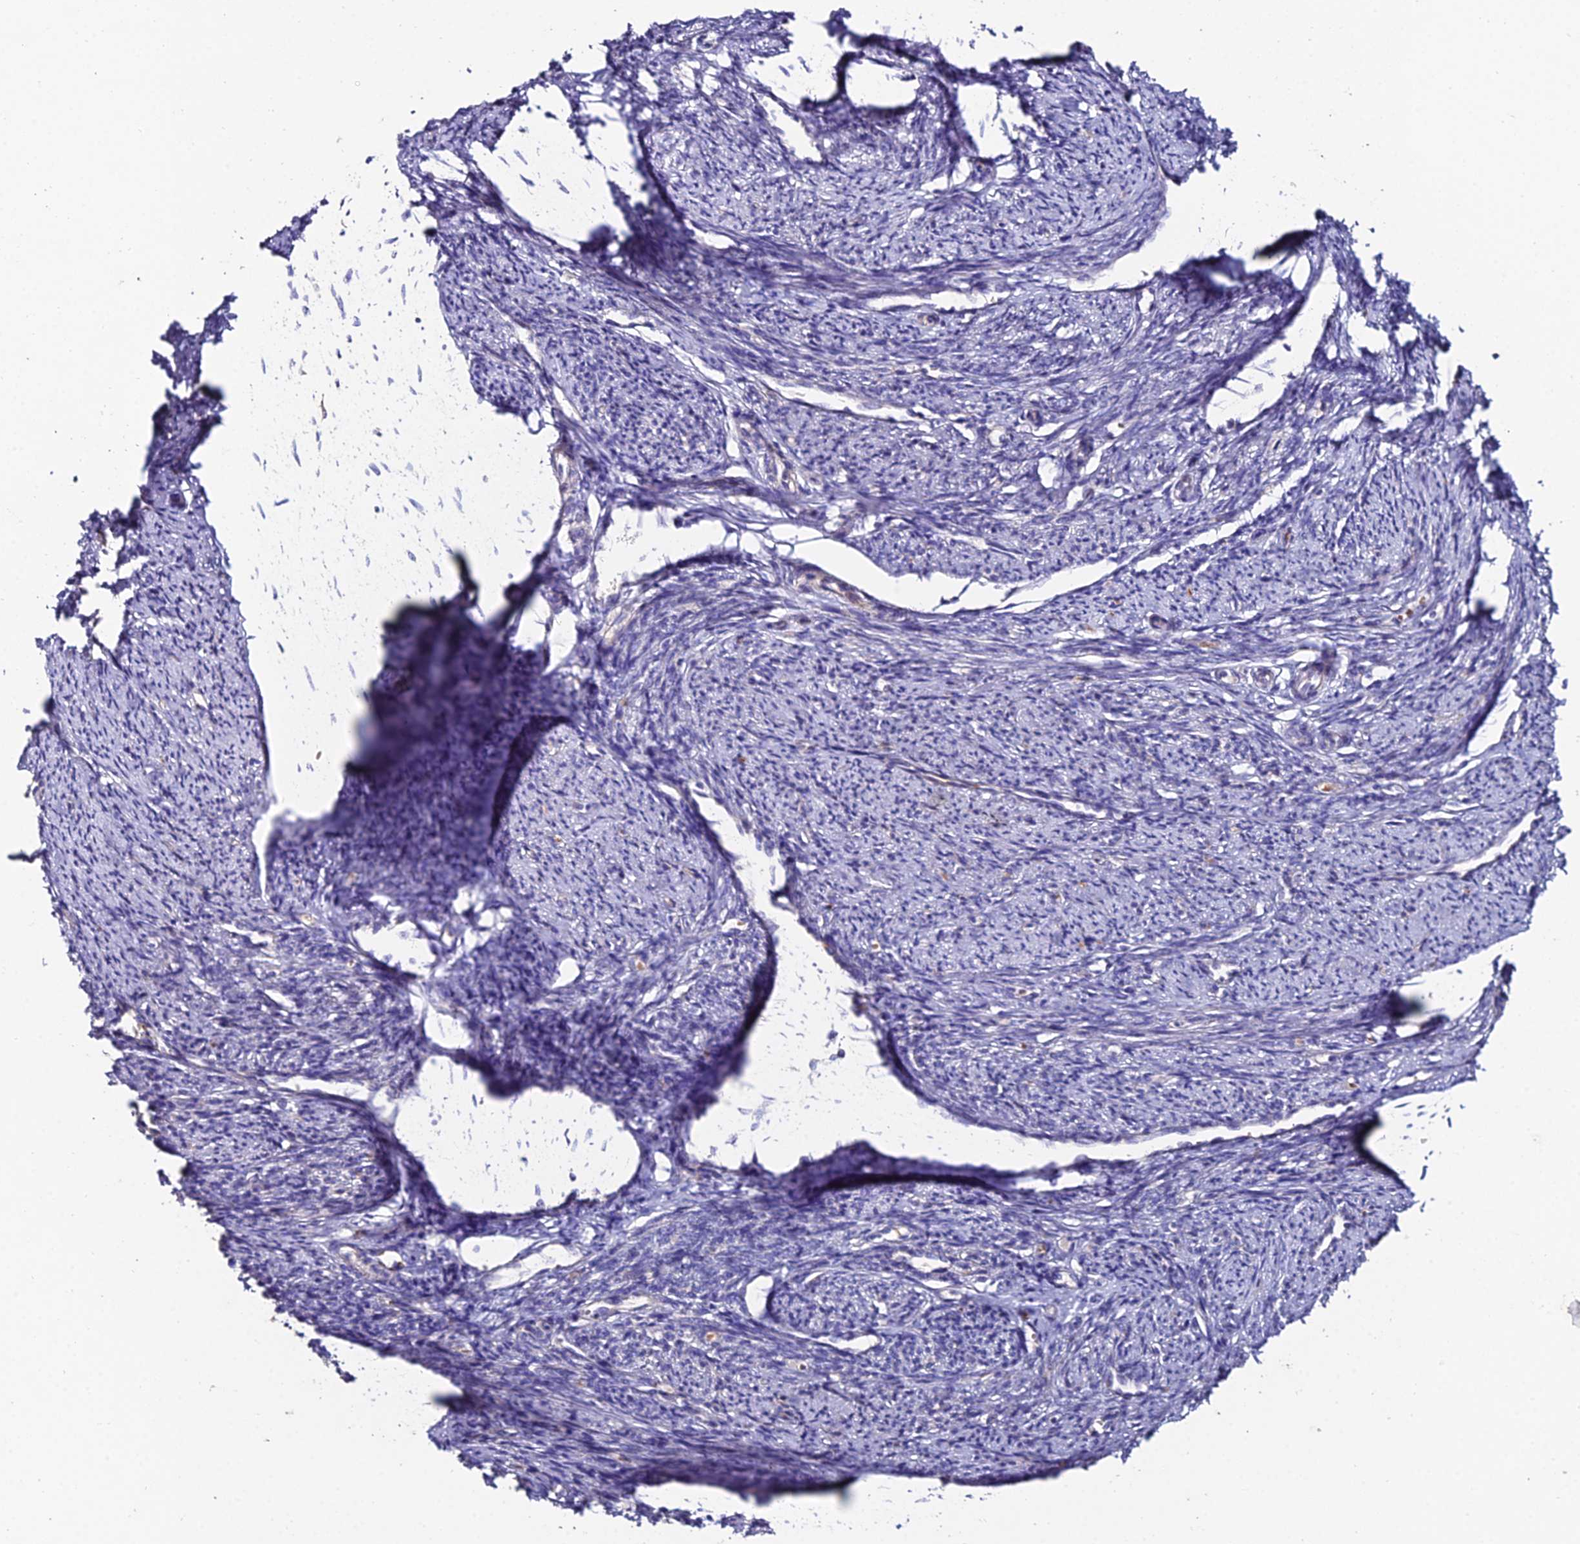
{"staining": {"intensity": "moderate", "quantity": "<25%", "location": "cytoplasmic/membranous"}, "tissue": "smooth muscle", "cell_type": "Smooth muscle cells", "image_type": "normal", "snomed": [{"axis": "morphology", "description": "Normal tissue, NOS"}, {"axis": "topography", "description": "Smooth muscle"}, {"axis": "topography", "description": "Uterus"}], "caption": "High-magnification brightfield microscopy of normal smooth muscle stained with DAB (3,3'-diaminobenzidine) (brown) and counterstained with hematoxylin (blue). smooth muscle cells exhibit moderate cytoplasmic/membranous expression is seen in about<25% of cells.", "gene": "ESRRG", "patient": {"sex": "female", "age": 59}}